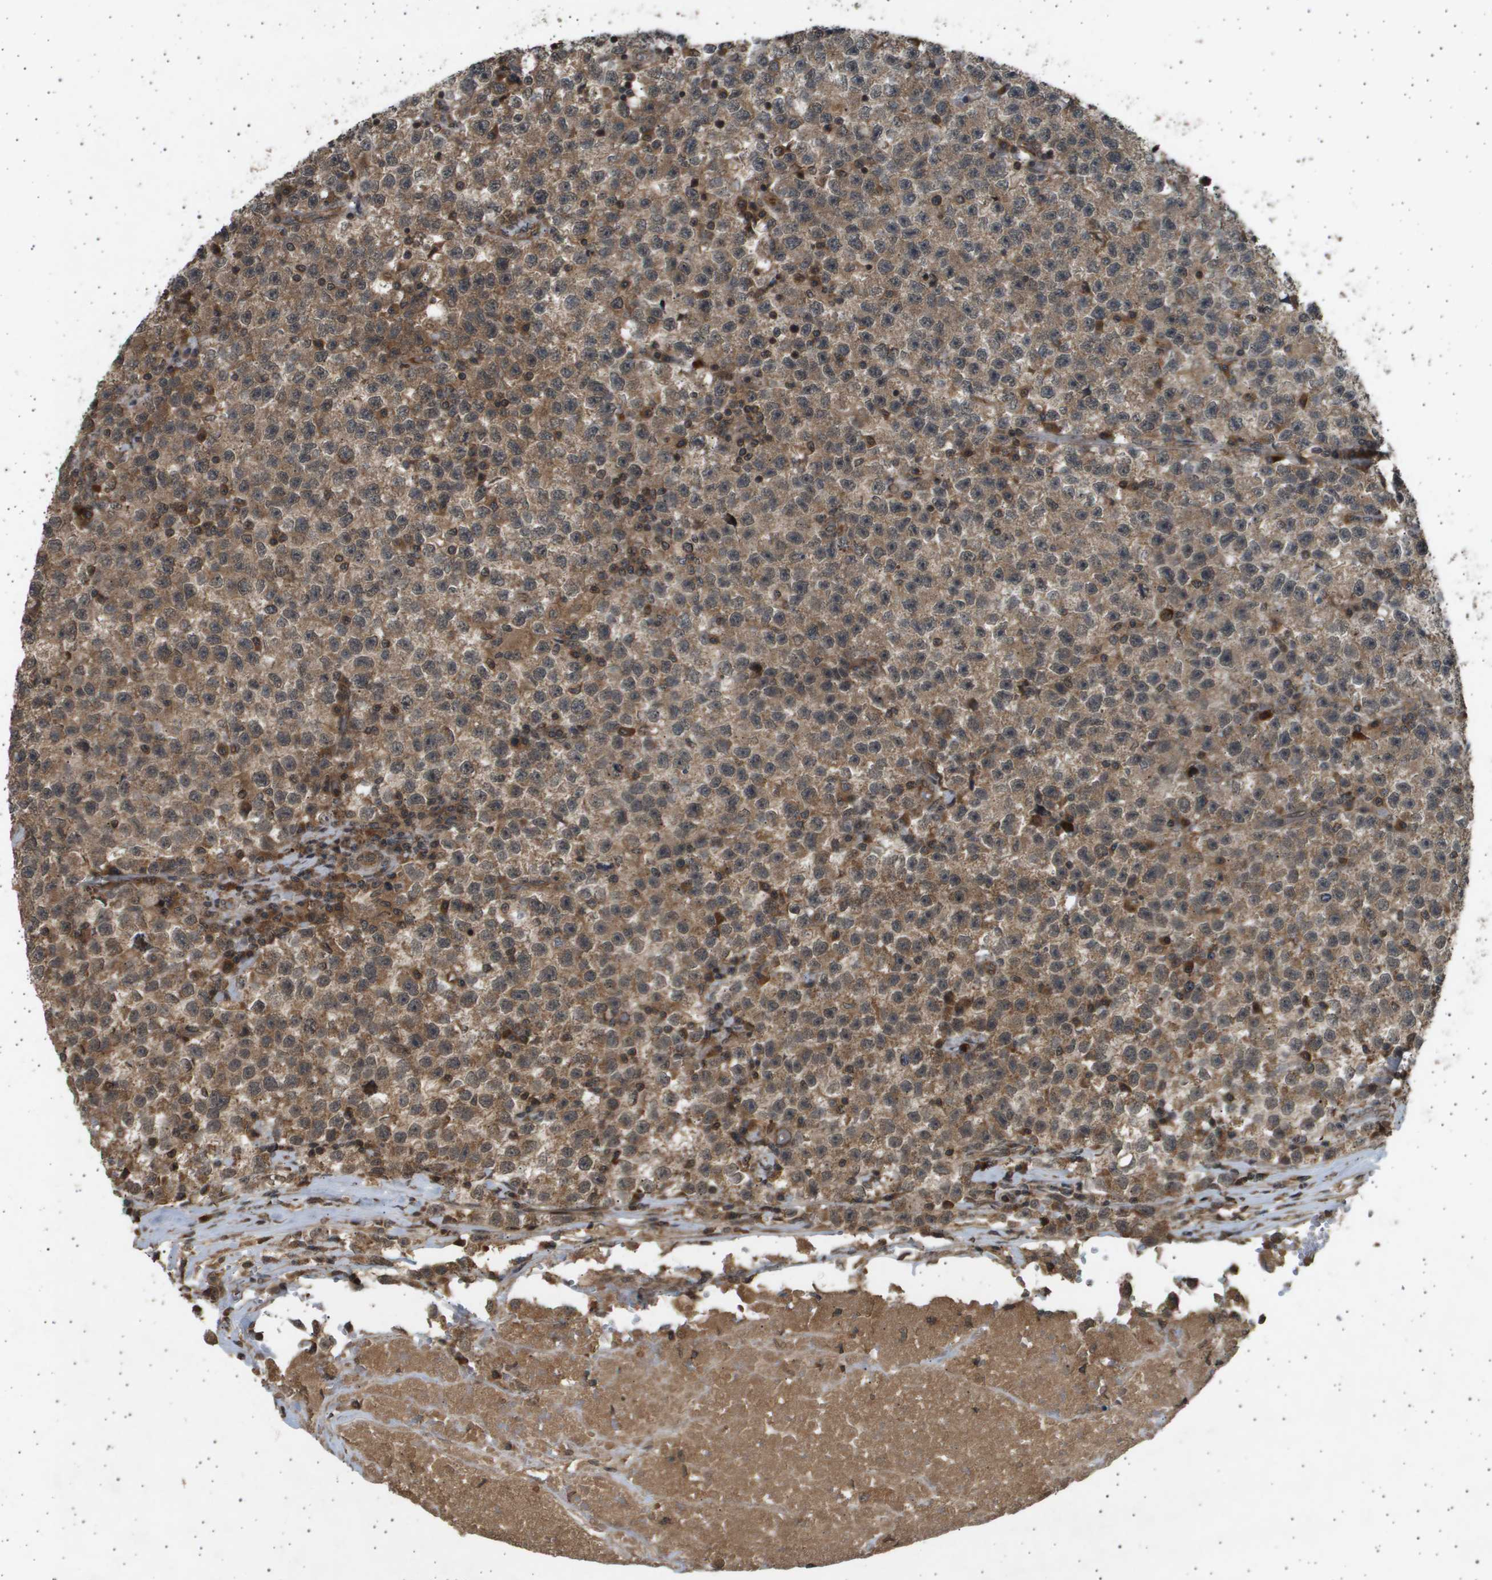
{"staining": {"intensity": "moderate", "quantity": ">75%", "location": "cytoplasmic/membranous"}, "tissue": "testis cancer", "cell_type": "Tumor cells", "image_type": "cancer", "snomed": [{"axis": "morphology", "description": "Seminoma, NOS"}, {"axis": "topography", "description": "Testis"}], "caption": "Tumor cells demonstrate medium levels of moderate cytoplasmic/membranous positivity in approximately >75% of cells in testis cancer.", "gene": "TNRC6A", "patient": {"sex": "male", "age": 22}}